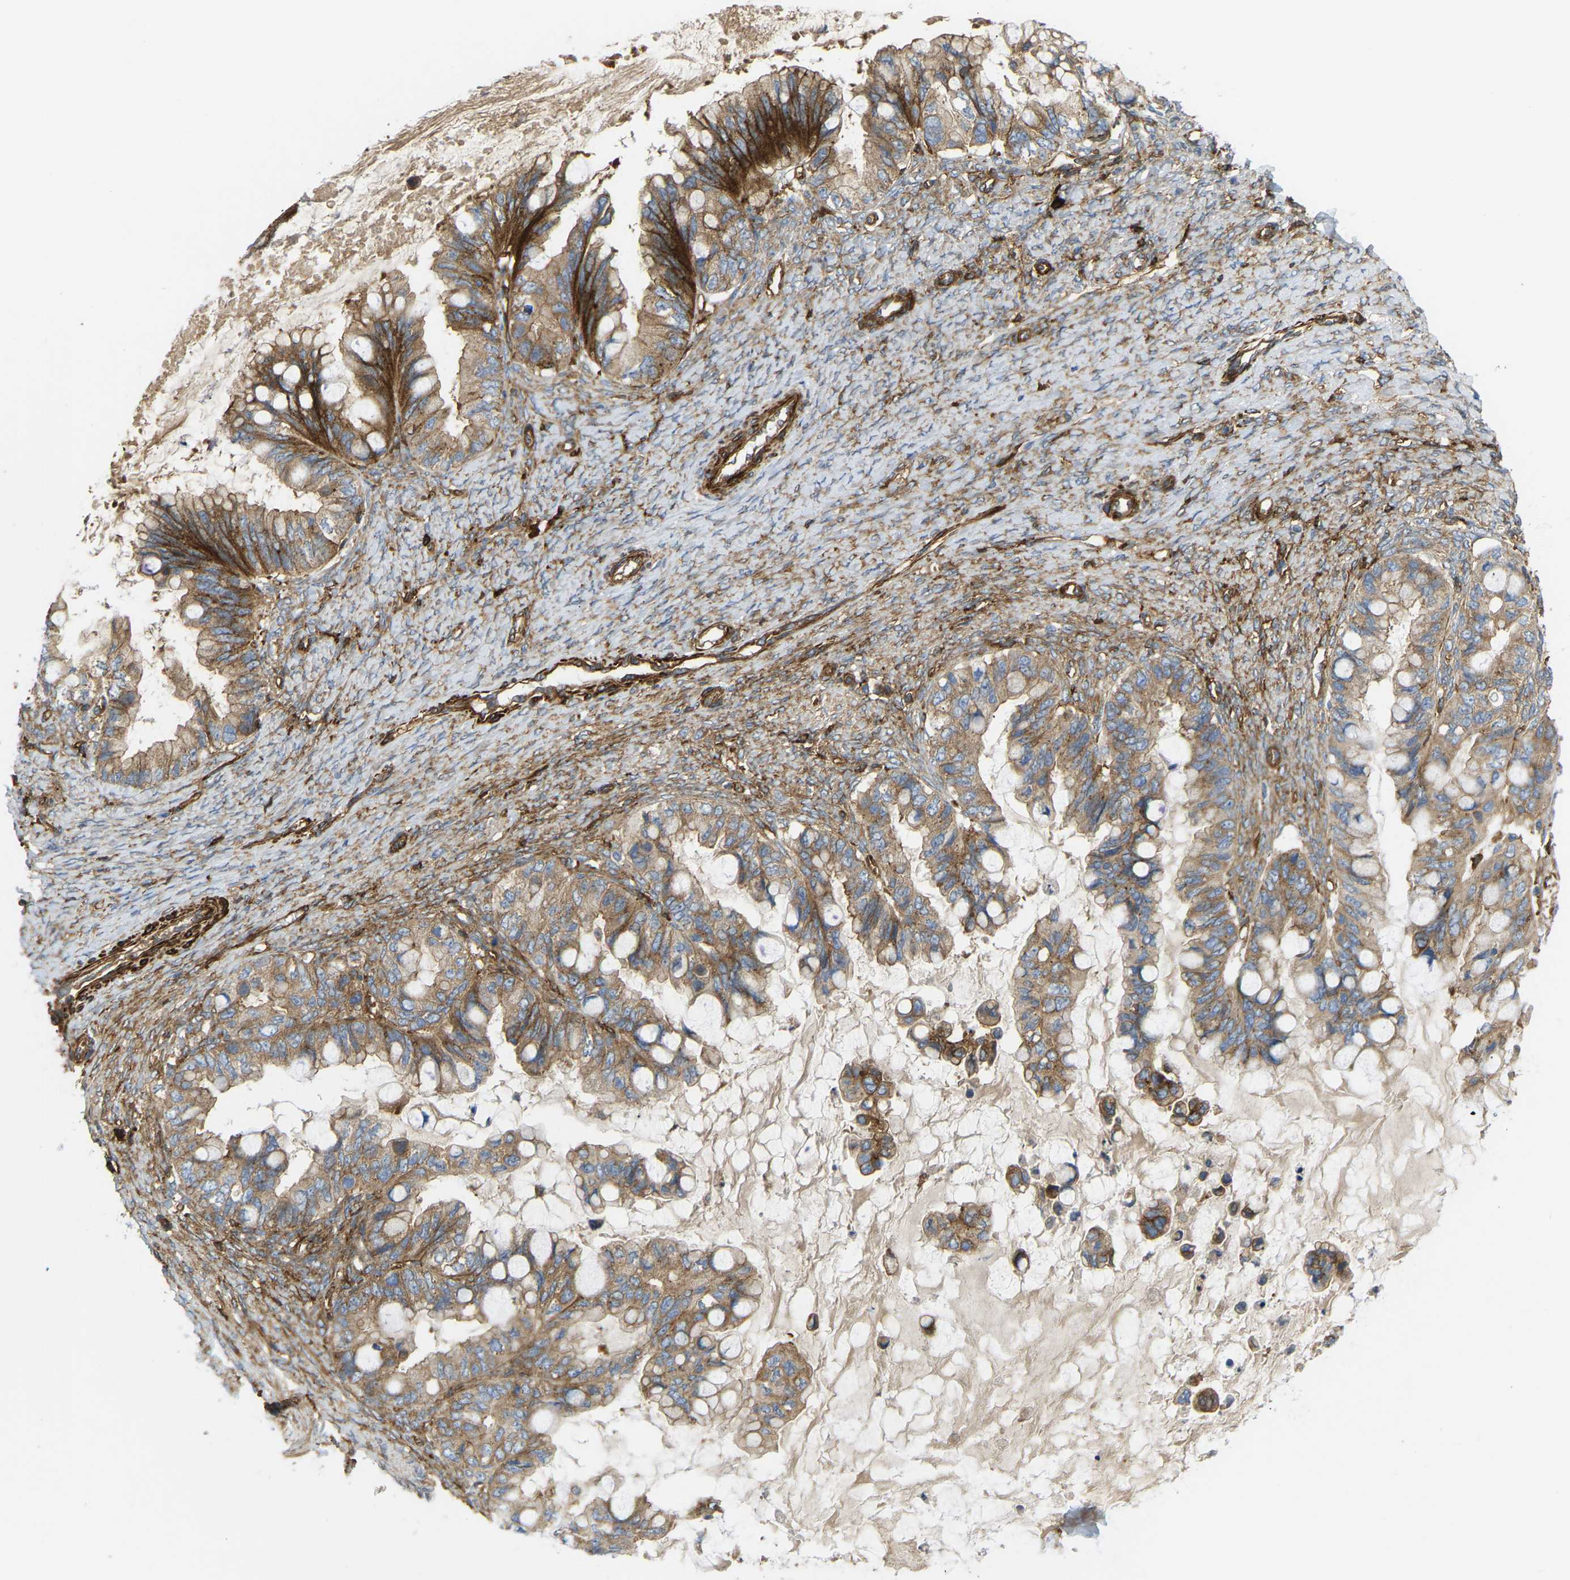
{"staining": {"intensity": "moderate", "quantity": ">75%", "location": "cytoplasmic/membranous"}, "tissue": "ovarian cancer", "cell_type": "Tumor cells", "image_type": "cancer", "snomed": [{"axis": "morphology", "description": "Cystadenocarcinoma, mucinous, NOS"}, {"axis": "topography", "description": "Ovary"}], "caption": "Immunohistochemistry (IHC) image of neoplastic tissue: ovarian mucinous cystadenocarcinoma stained using immunohistochemistry reveals medium levels of moderate protein expression localized specifically in the cytoplasmic/membranous of tumor cells, appearing as a cytoplasmic/membranous brown color.", "gene": "PICALM", "patient": {"sex": "female", "age": 80}}